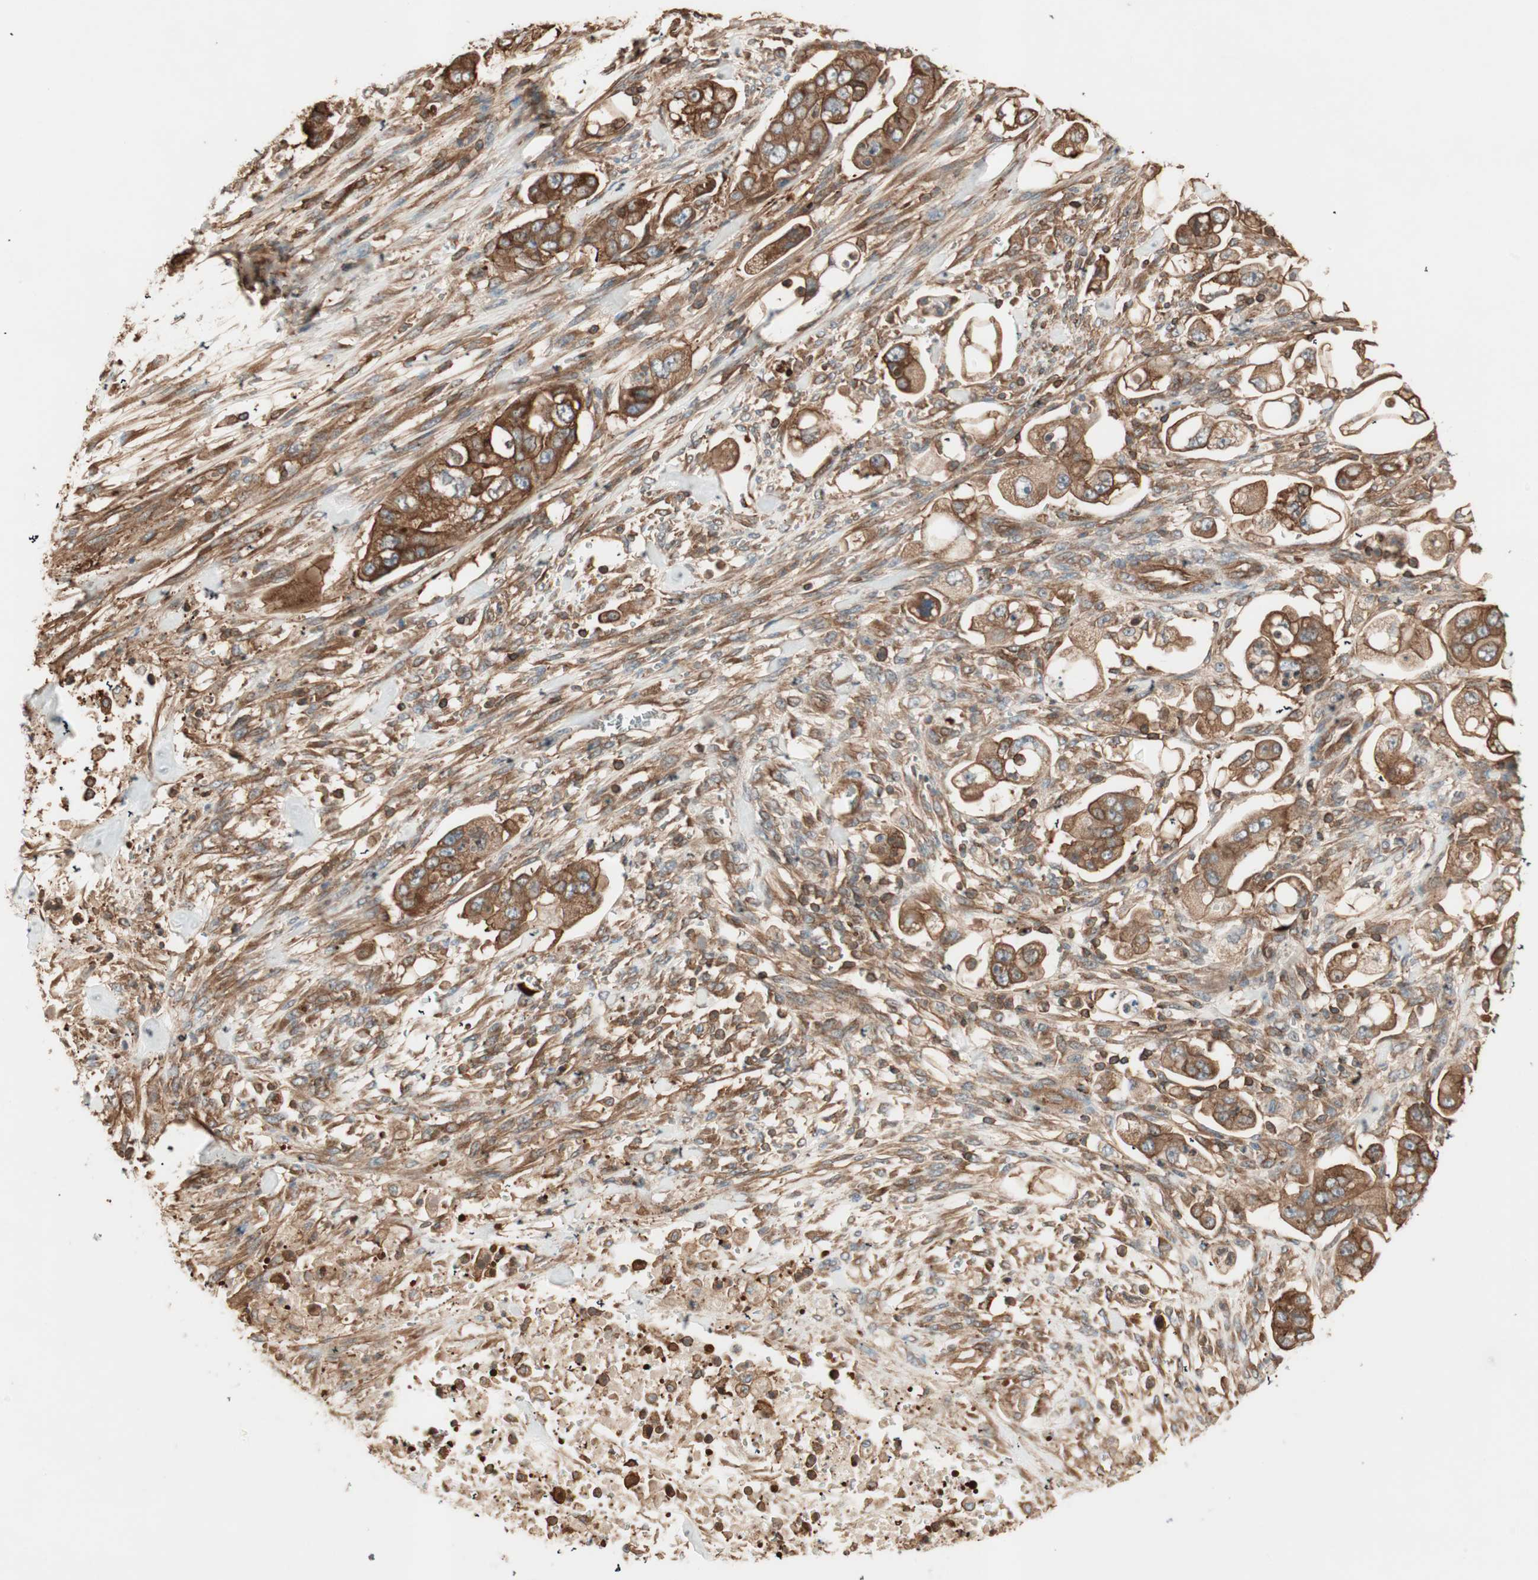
{"staining": {"intensity": "strong", "quantity": ">75%", "location": "cytoplasmic/membranous"}, "tissue": "stomach cancer", "cell_type": "Tumor cells", "image_type": "cancer", "snomed": [{"axis": "morphology", "description": "Adenocarcinoma, NOS"}, {"axis": "topography", "description": "Stomach"}], "caption": "Protein staining of stomach cancer tissue exhibits strong cytoplasmic/membranous positivity in approximately >75% of tumor cells. (DAB IHC, brown staining for protein, blue staining for nuclei).", "gene": "TCP11L1", "patient": {"sex": "male", "age": 62}}